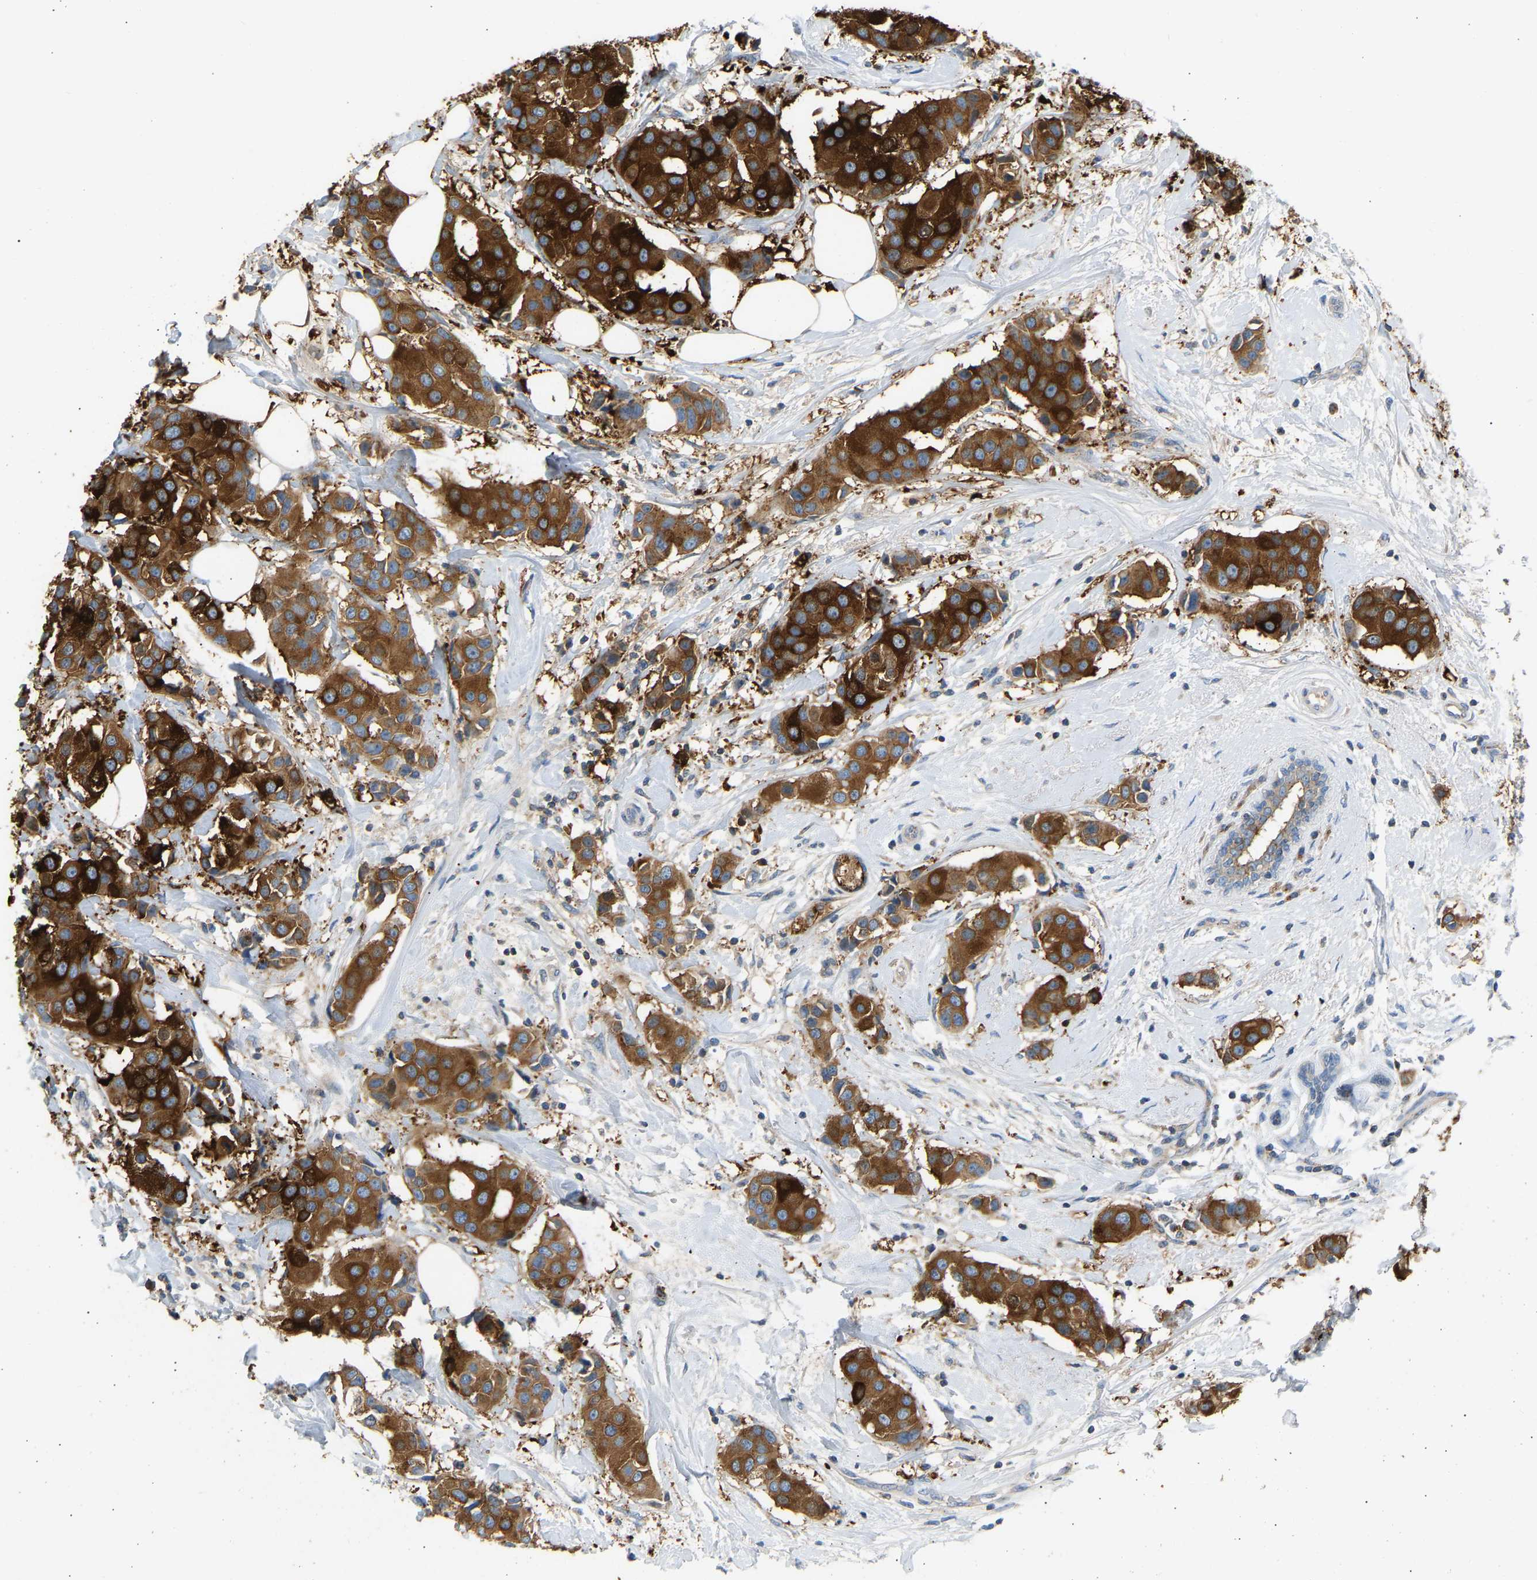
{"staining": {"intensity": "strong", "quantity": ">75%", "location": "cytoplasmic/membranous"}, "tissue": "breast cancer", "cell_type": "Tumor cells", "image_type": "cancer", "snomed": [{"axis": "morphology", "description": "Normal tissue, NOS"}, {"axis": "morphology", "description": "Duct carcinoma"}, {"axis": "topography", "description": "Breast"}], "caption": "High-magnification brightfield microscopy of breast cancer stained with DAB (3,3'-diaminobenzidine) (brown) and counterstained with hematoxylin (blue). tumor cells exhibit strong cytoplasmic/membranous expression is seen in about>75% of cells. (Brightfield microscopy of DAB IHC at high magnification).", "gene": "TRIM50", "patient": {"sex": "female", "age": 39}}